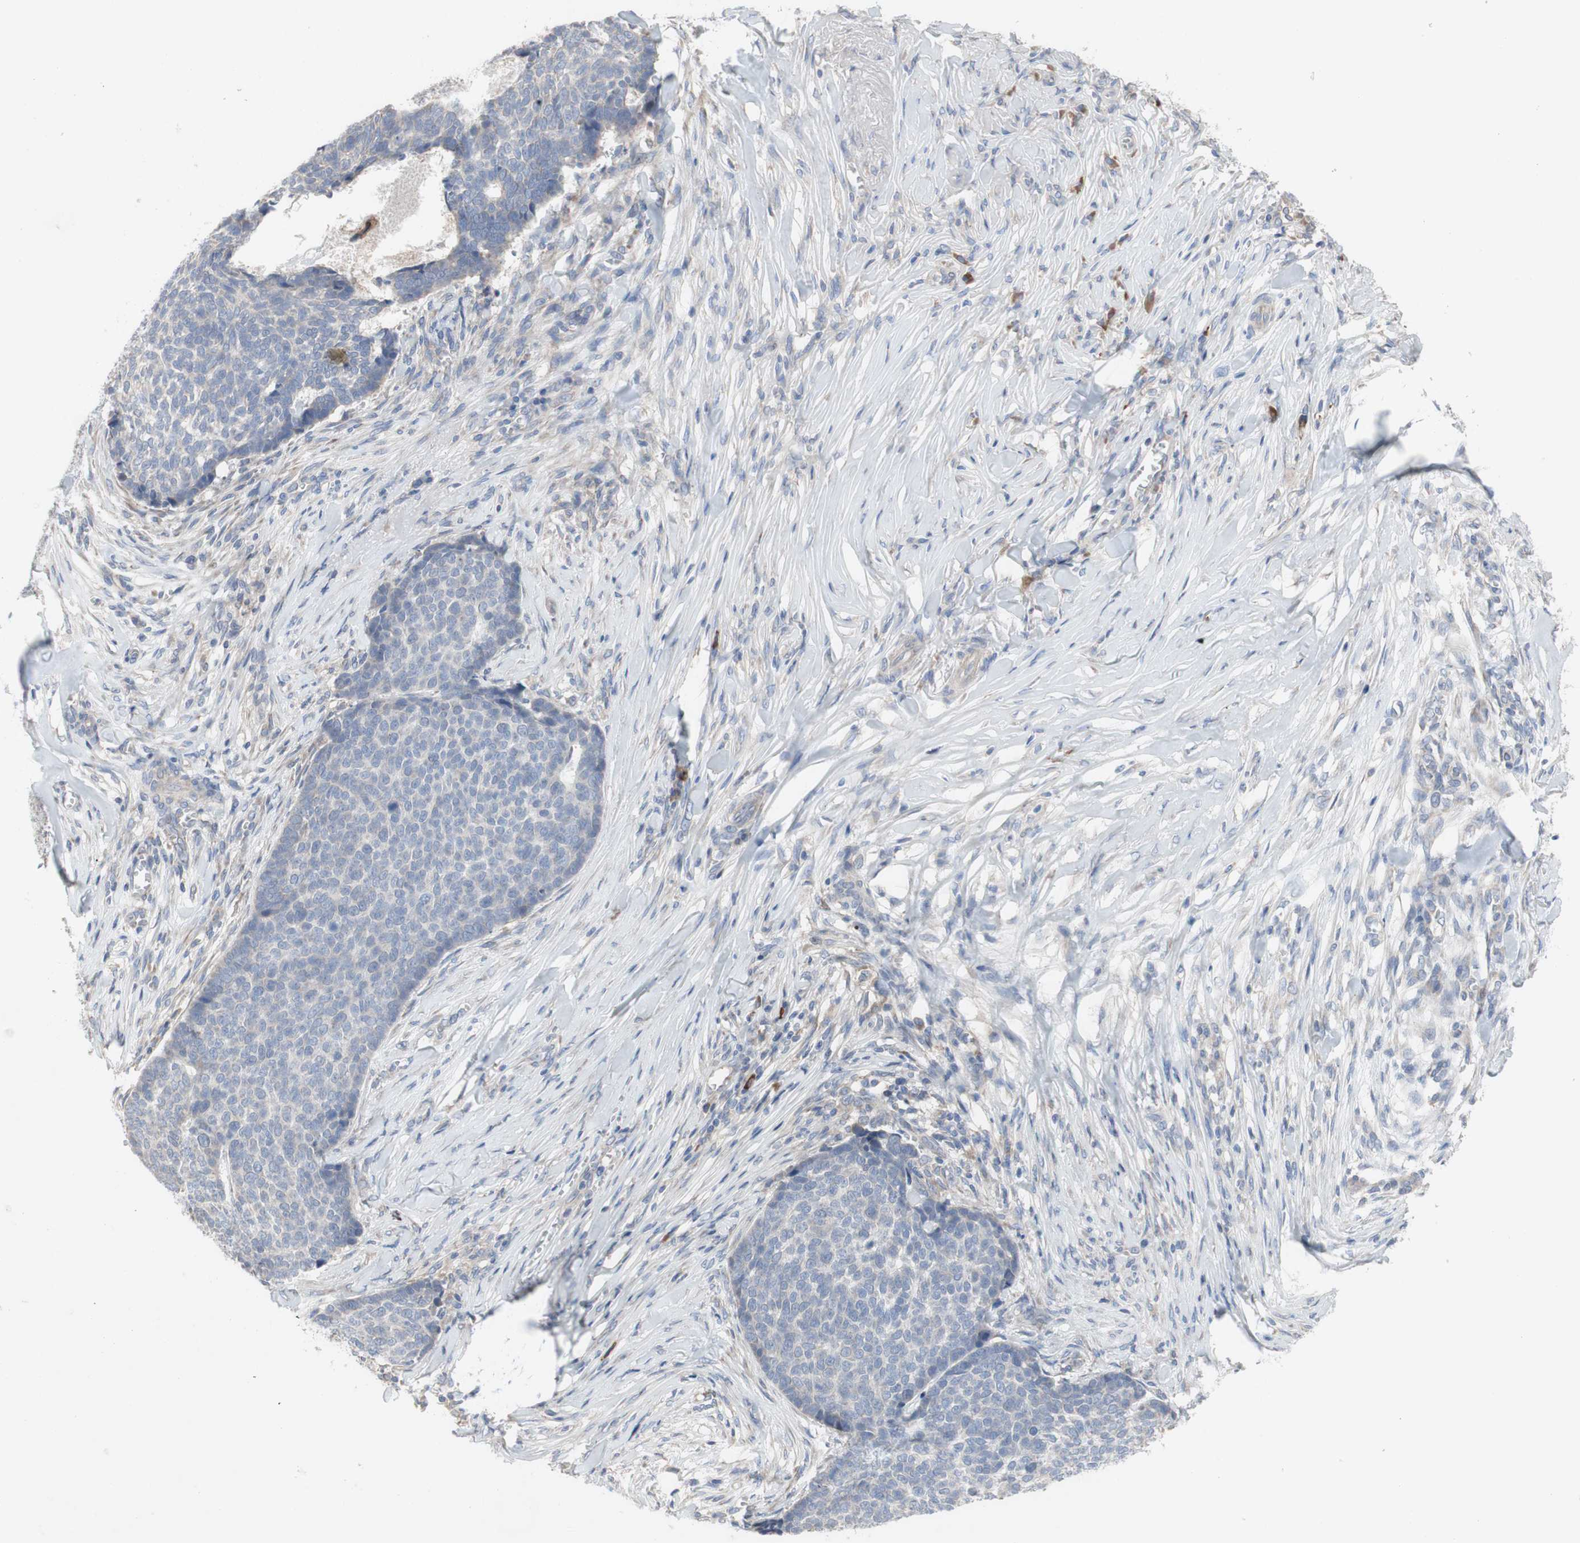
{"staining": {"intensity": "negative", "quantity": "none", "location": "none"}, "tissue": "skin cancer", "cell_type": "Tumor cells", "image_type": "cancer", "snomed": [{"axis": "morphology", "description": "Basal cell carcinoma"}, {"axis": "topography", "description": "Skin"}], "caption": "Skin basal cell carcinoma was stained to show a protein in brown. There is no significant staining in tumor cells.", "gene": "TTC14", "patient": {"sex": "male", "age": 84}}